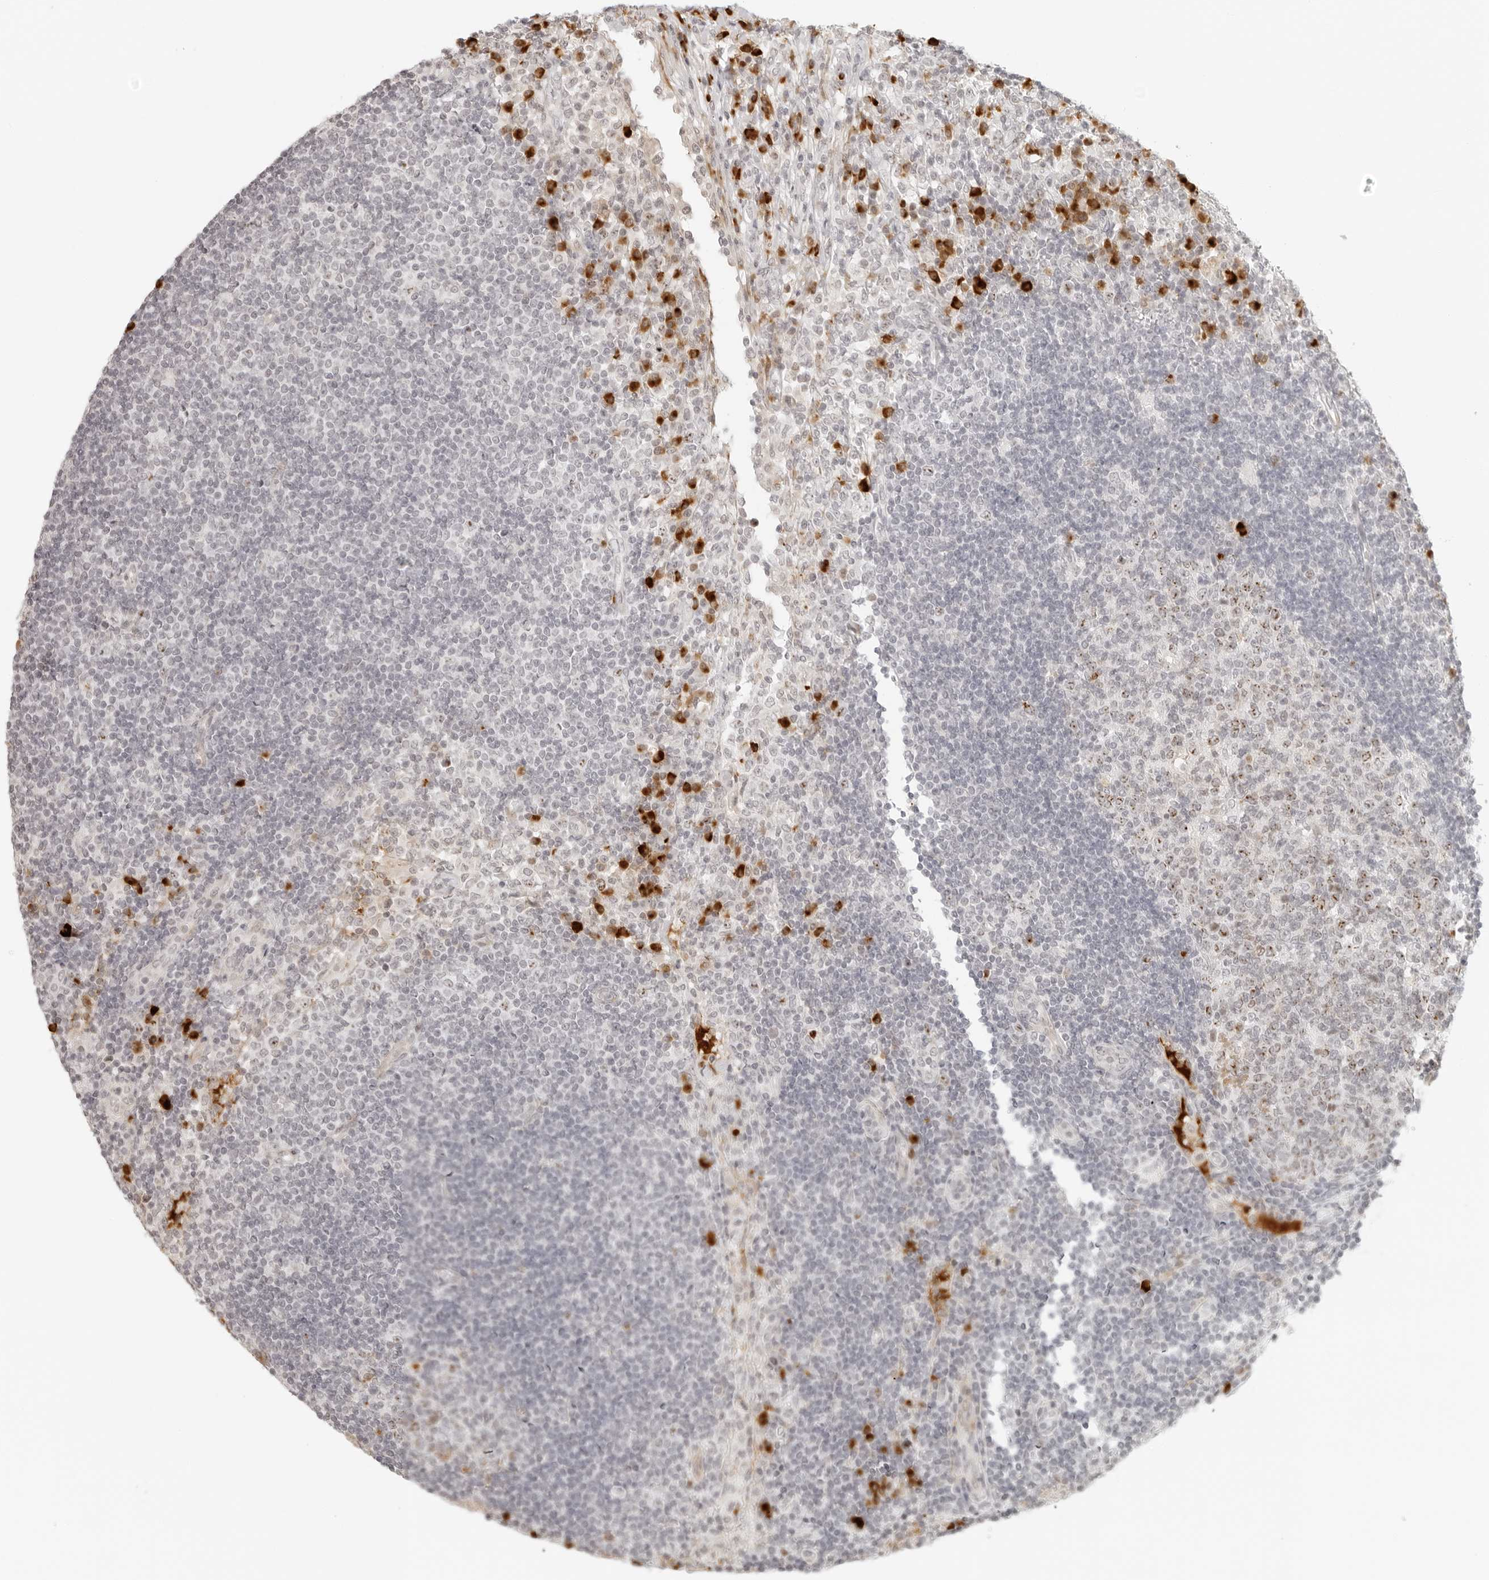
{"staining": {"intensity": "moderate", "quantity": "<25%", "location": "nuclear"}, "tissue": "lymph node", "cell_type": "Germinal center cells", "image_type": "normal", "snomed": [{"axis": "morphology", "description": "Normal tissue, NOS"}, {"axis": "topography", "description": "Lymph node"}], "caption": "An image of lymph node stained for a protein exhibits moderate nuclear brown staining in germinal center cells. The staining was performed using DAB to visualize the protein expression in brown, while the nuclei were stained in blue with hematoxylin (Magnification: 20x).", "gene": "ZNF678", "patient": {"sex": "female", "age": 53}}